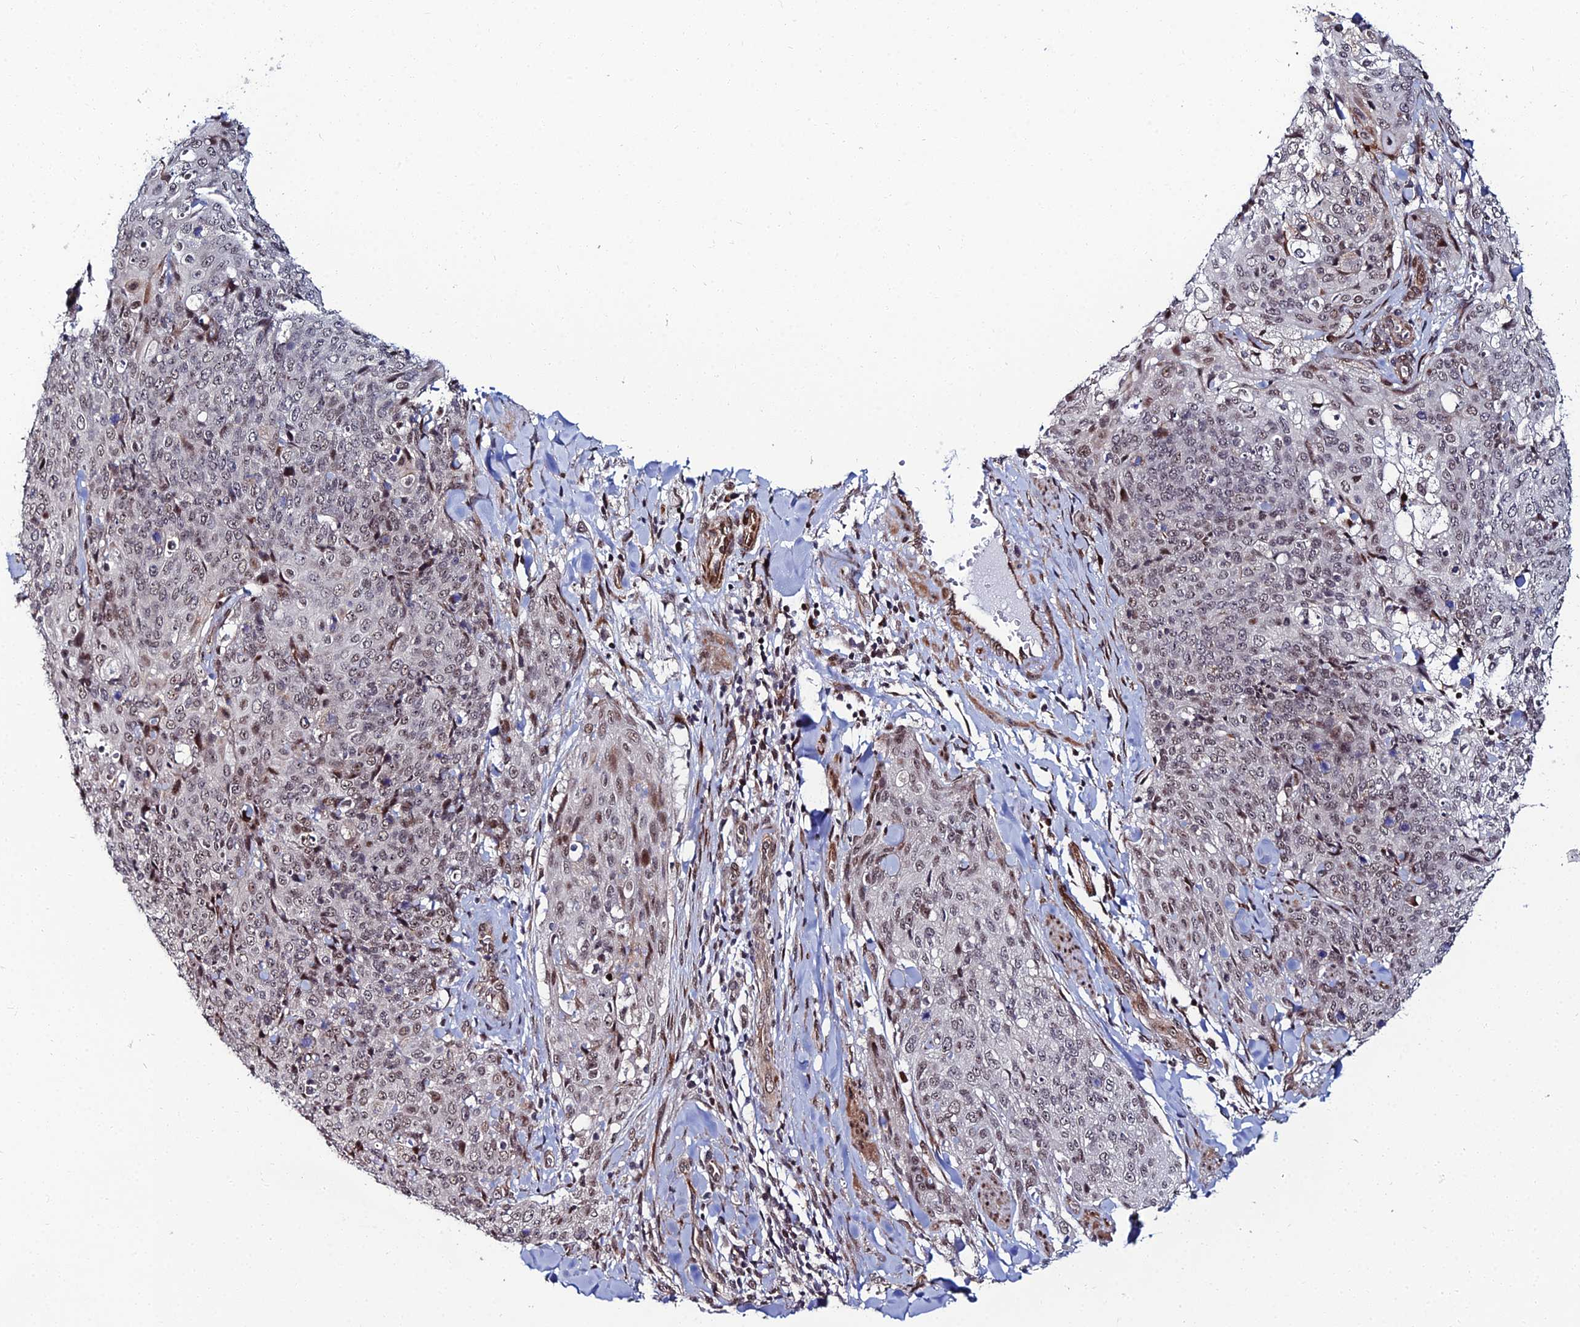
{"staining": {"intensity": "weak", "quantity": "<25%", "location": "nuclear"}, "tissue": "skin cancer", "cell_type": "Tumor cells", "image_type": "cancer", "snomed": [{"axis": "morphology", "description": "Squamous cell carcinoma, NOS"}, {"axis": "topography", "description": "Skin"}, {"axis": "topography", "description": "Vulva"}], "caption": "IHC micrograph of skin squamous cell carcinoma stained for a protein (brown), which demonstrates no staining in tumor cells.", "gene": "ZNF668", "patient": {"sex": "female", "age": 85}}